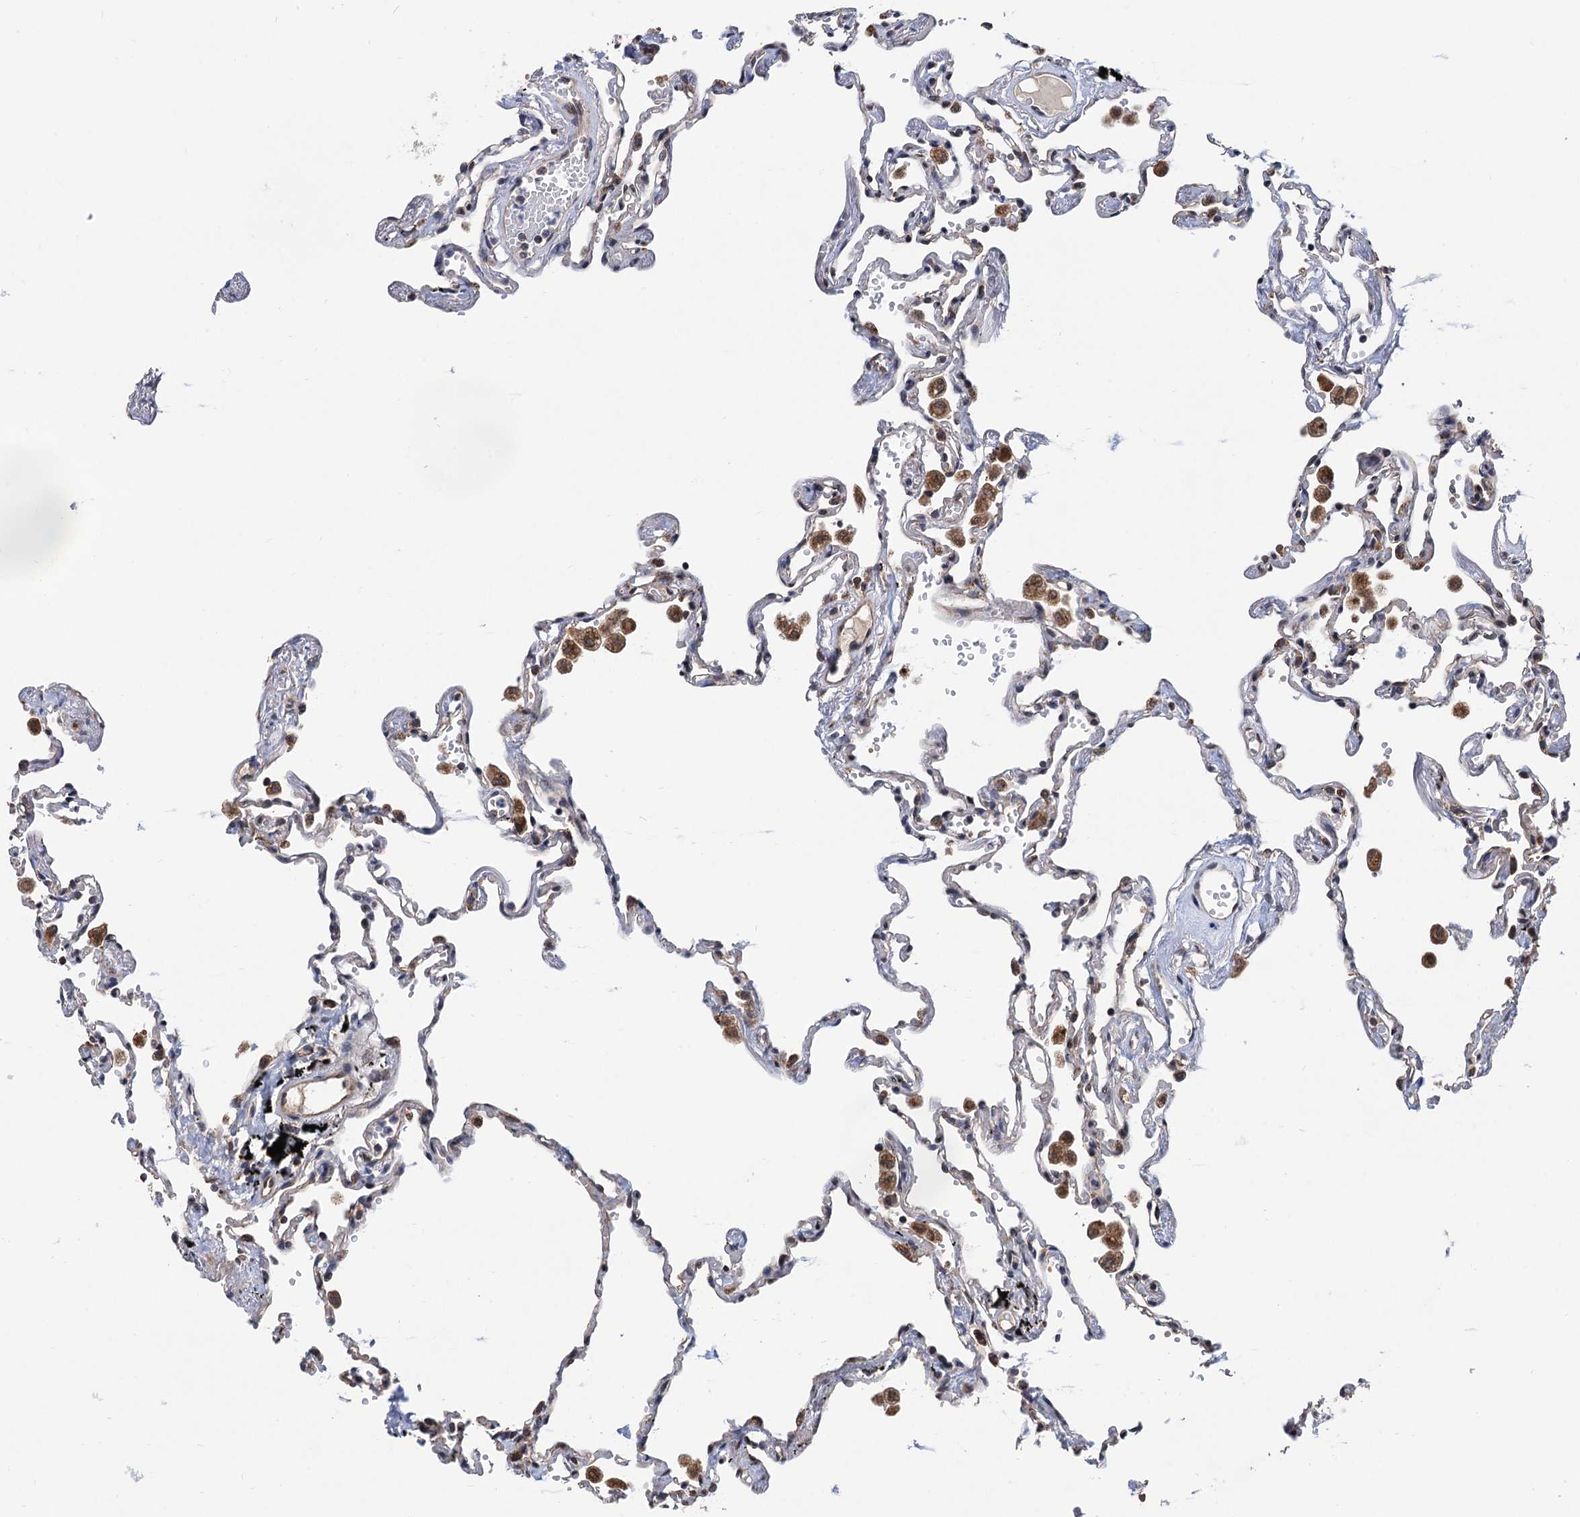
{"staining": {"intensity": "moderate", "quantity": "<25%", "location": "cytoplasmic/membranous"}, "tissue": "lung", "cell_type": "Alveolar cells", "image_type": "normal", "snomed": [{"axis": "morphology", "description": "Normal tissue, NOS"}, {"axis": "topography", "description": "Lung"}], "caption": "Immunohistochemical staining of normal lung exhibits <25% levels of moderate cytoplasmic/membranous protein expression in about <25% of alveolar cells.", "gene": "CMPK2", "patient": {"sex": "female", "age": 67}}